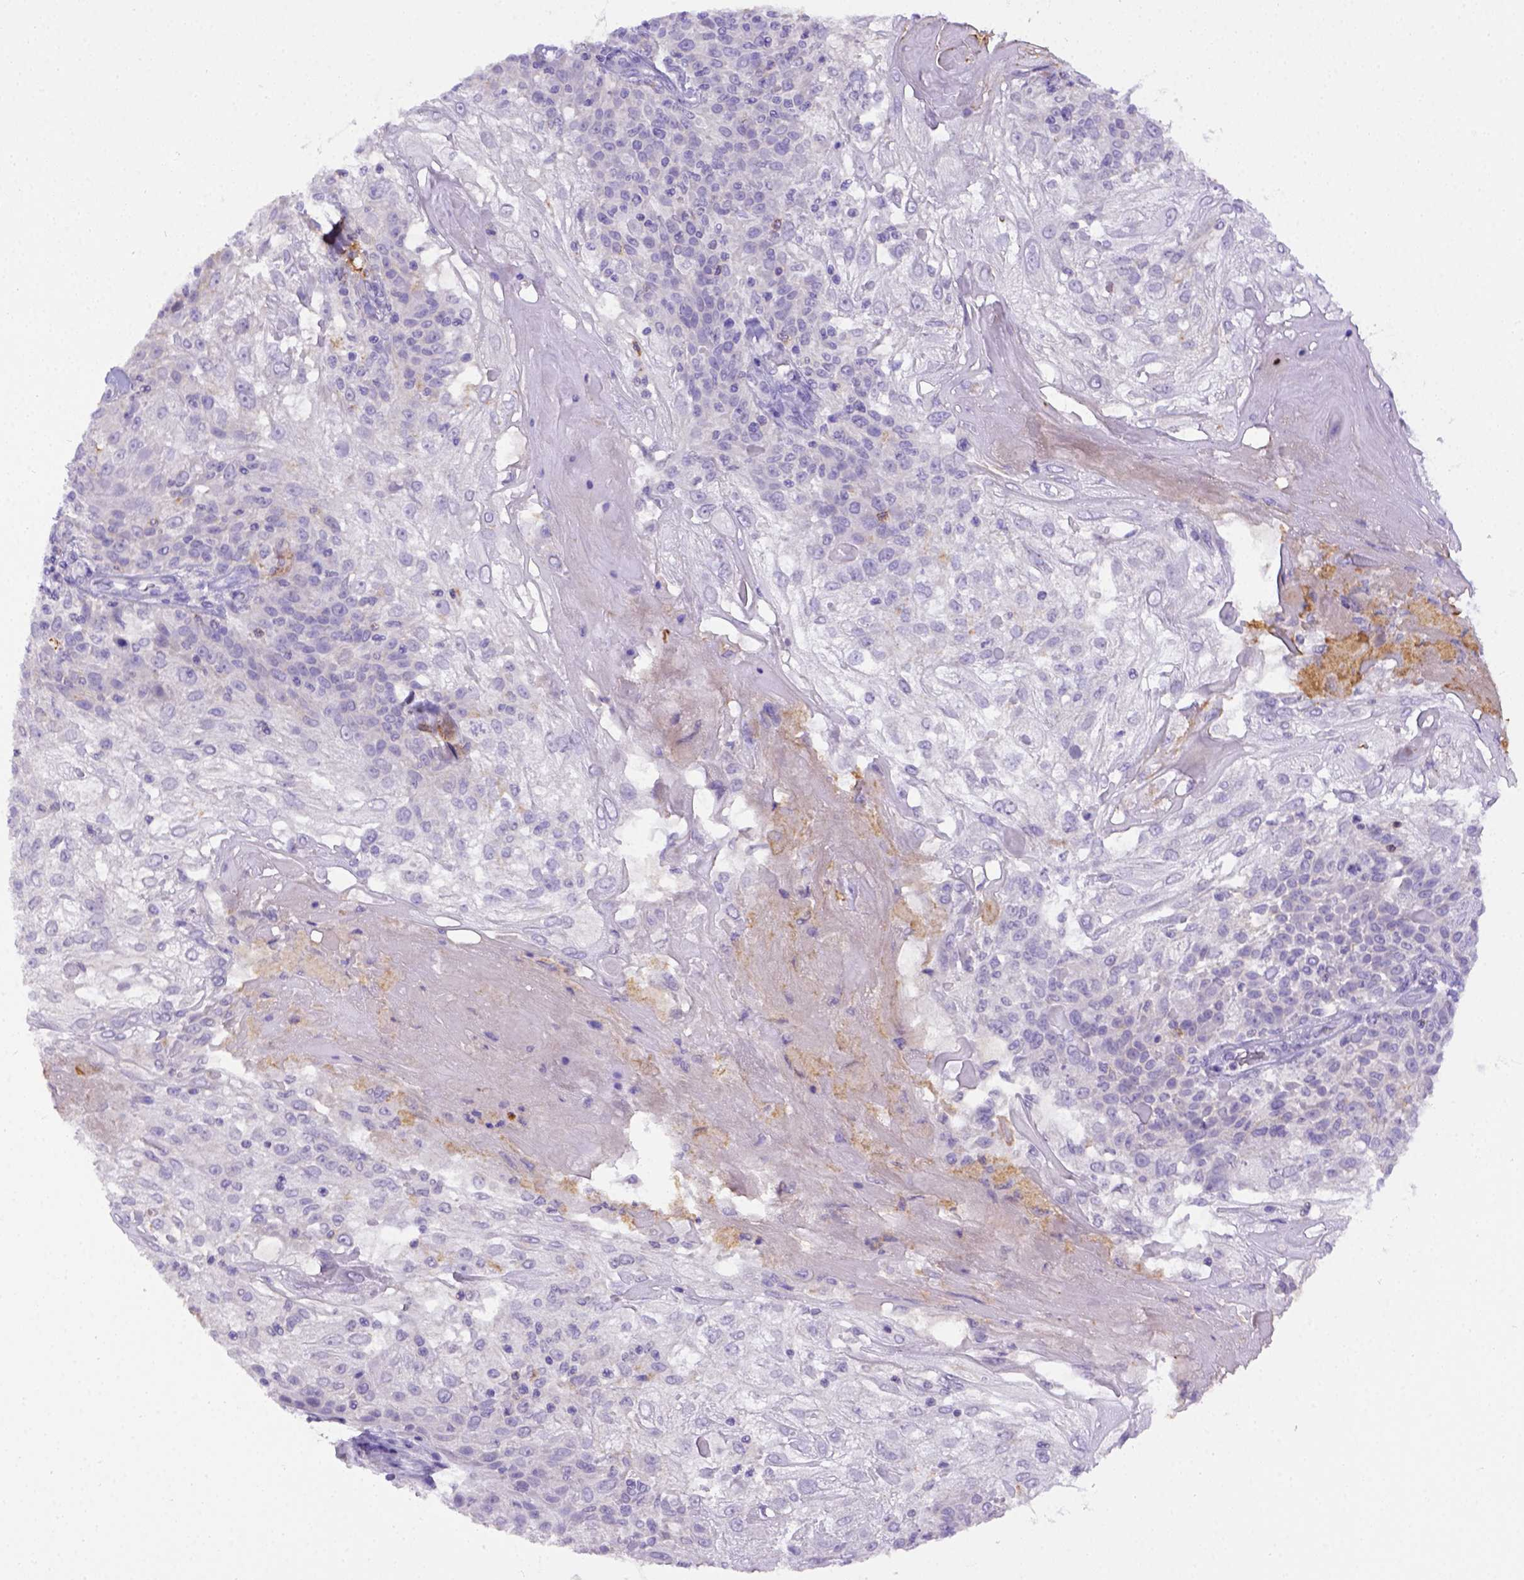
{"staining": {"intensity": "negative", "quantity": "none", "location": "none"}, "tissue": "skin cancer", "cell_type": "Tumor cells", "image_type": "cancer", "snomed": [{"axis": "morphology", "description": "Normal tissue, NOS"}, {"axis": "morphology", "description": "Squamous cell carcinoma, NOS"}, {"axis": "topography", "description": "Skin"}], "caption": "High power microscopy photomicrograph of an IHC micrograph of skin cancer, revealing no significant expression in tumor cells.", "gene": "B3GAT1", "patient": {"sex": "female", "age": 83}}